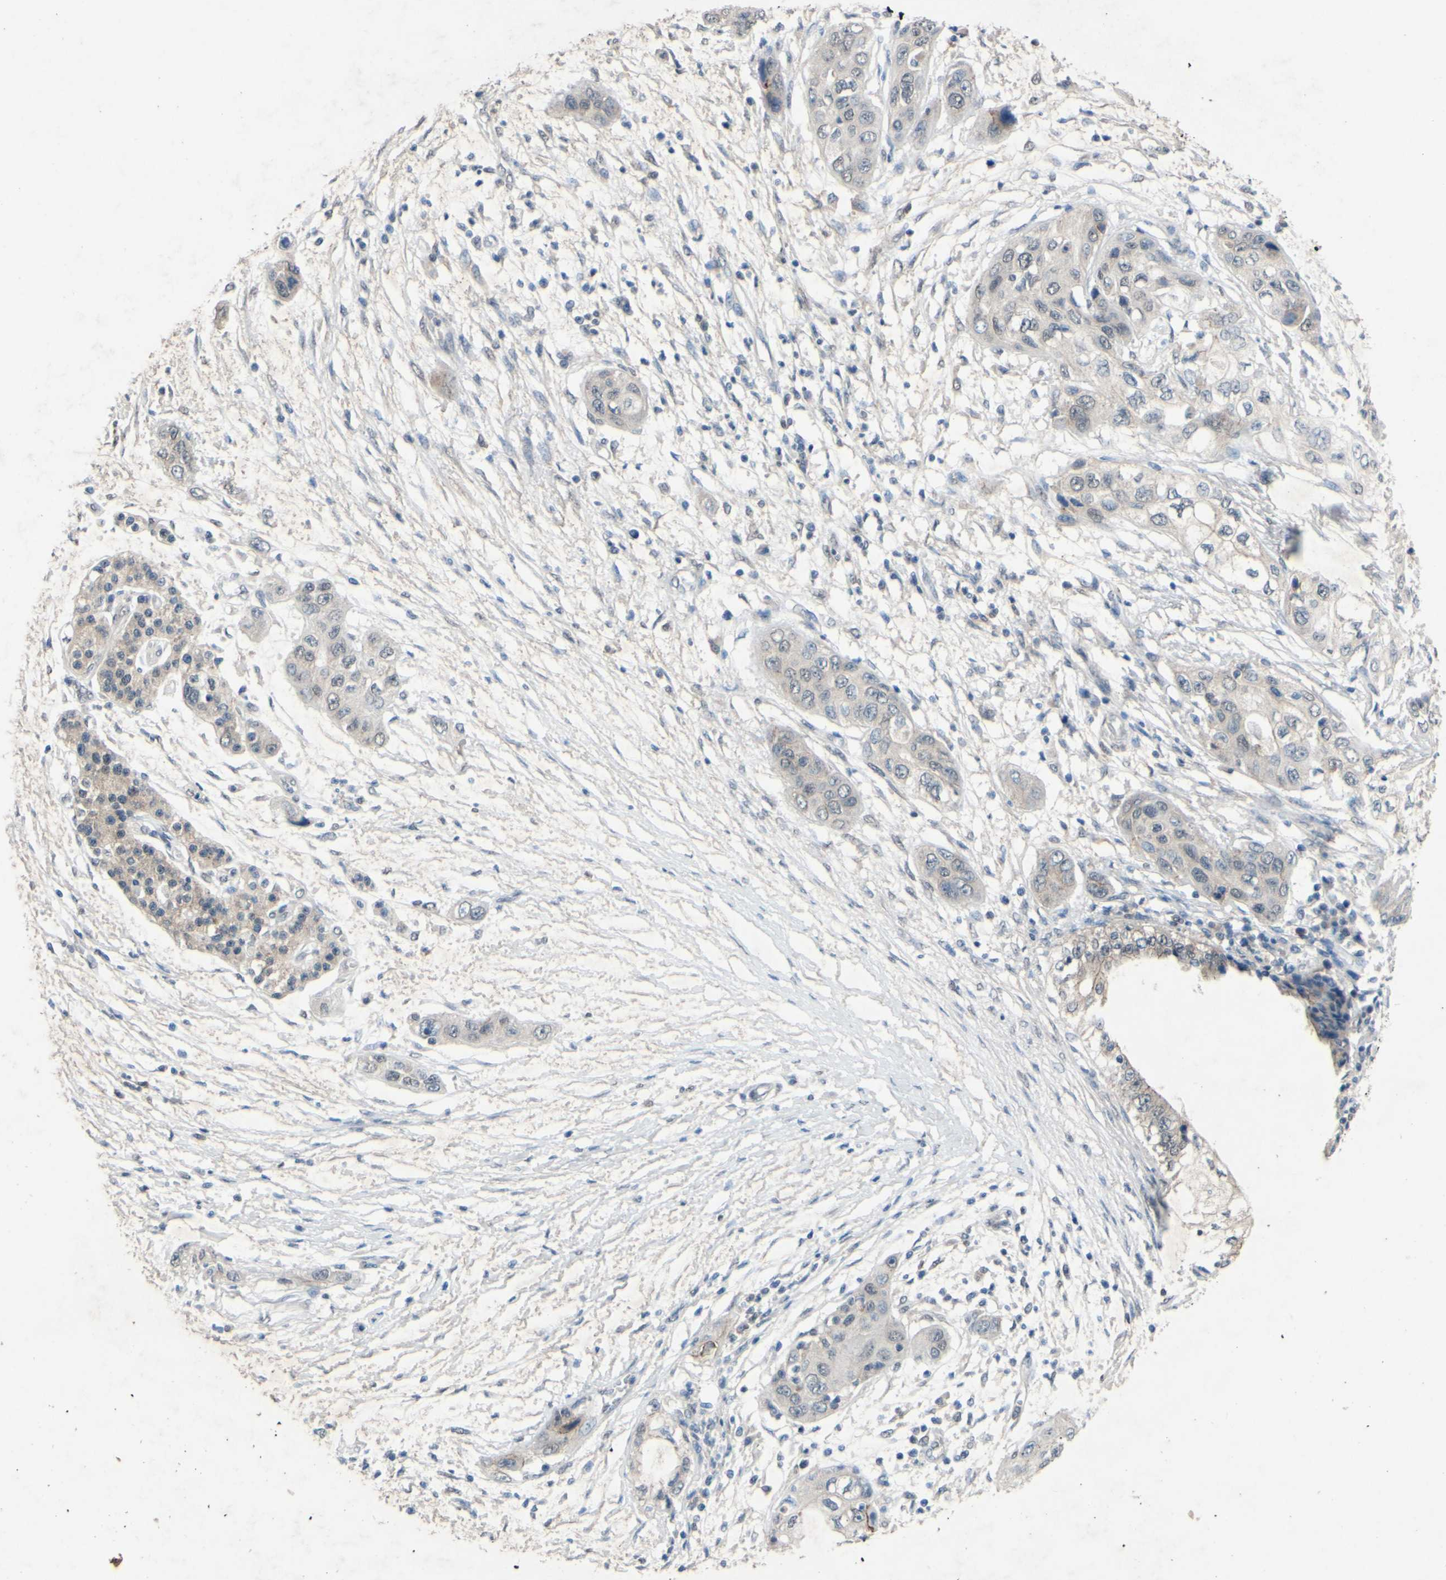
{"staining": {"intensity": "weak", "quantity": ">75%", "location": "cytoplasmic/membranous"}, "tissue": "pancreatic cancer", "cell_type": "Tumor cells", "image_type": "cancer", "snomed": [{"axis": "morphology", "description": "Adenocarcinoma, NOS"}, {"axis": "topography", "description": "Pancreas"}], "caption": "Immunohistochemistry photomicrograph of neoplastic tissue: human adenocarcinoma (pancreatic) stained using immunohistochemistry (IHC) reveals low levels of weak protein expression localized specifically in the cytoplasmic/membranous of tumor cells, appearing as a cytoplasmic/membranous brown color.", "gene": "CDCP1", "patient": {"sex": "female", "age": 70}}